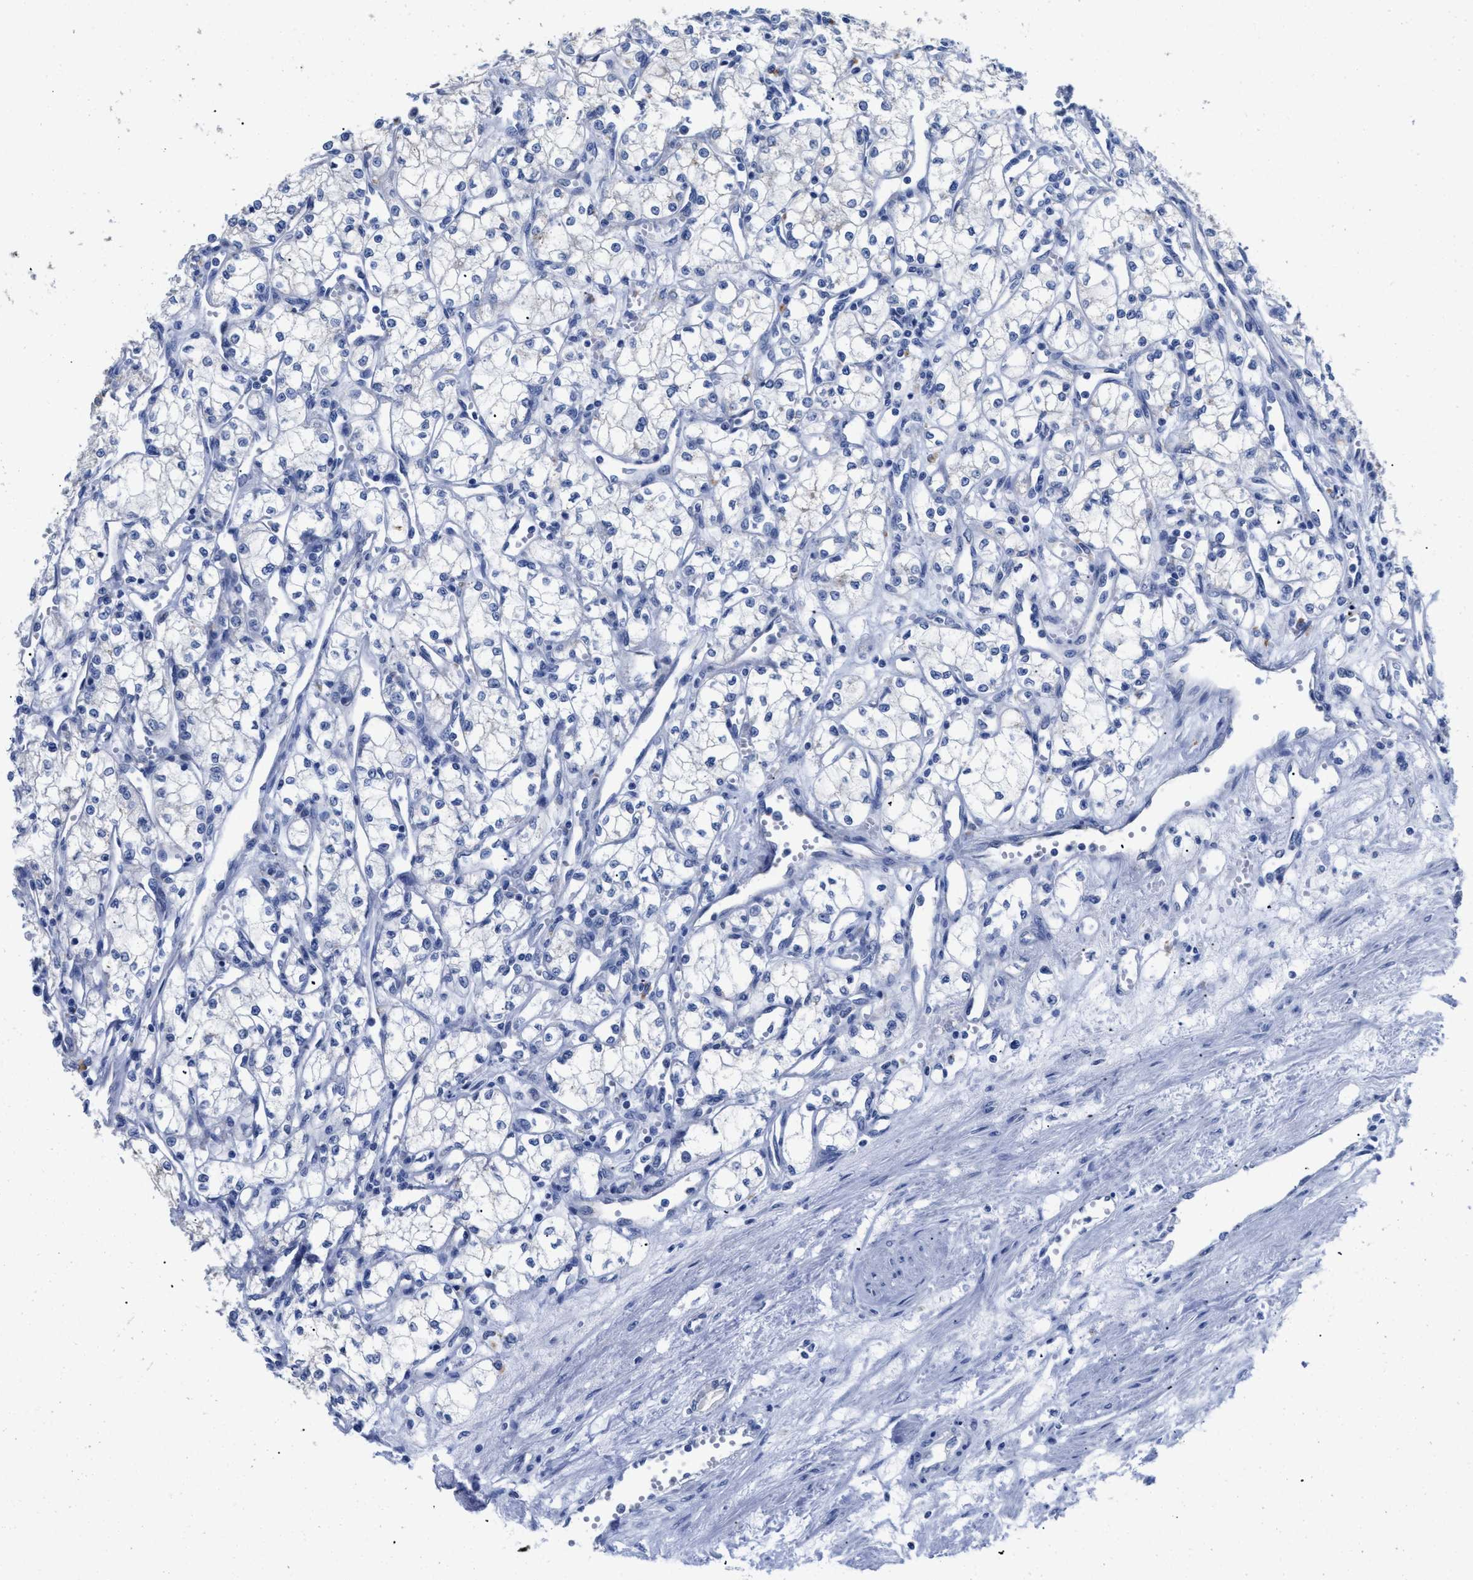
{"staining": {"intensity": "negative", "quantity": "none", "location": "none"}, "tissue": "renal cancer", "cell_type": "Tumor cells", "image_type": "cancer", "snomed": [{"axis": "morphology", "description": "Adenocarcinoma, NOS"}, {"axis": "topography", "description": "Kidney"}], "caption": "Image shows no significant protein positivity in tumor cells of renal adenocarcinoma.", "gene": "APOBEC2", "patient": {"sex": "male", "age": 59}}